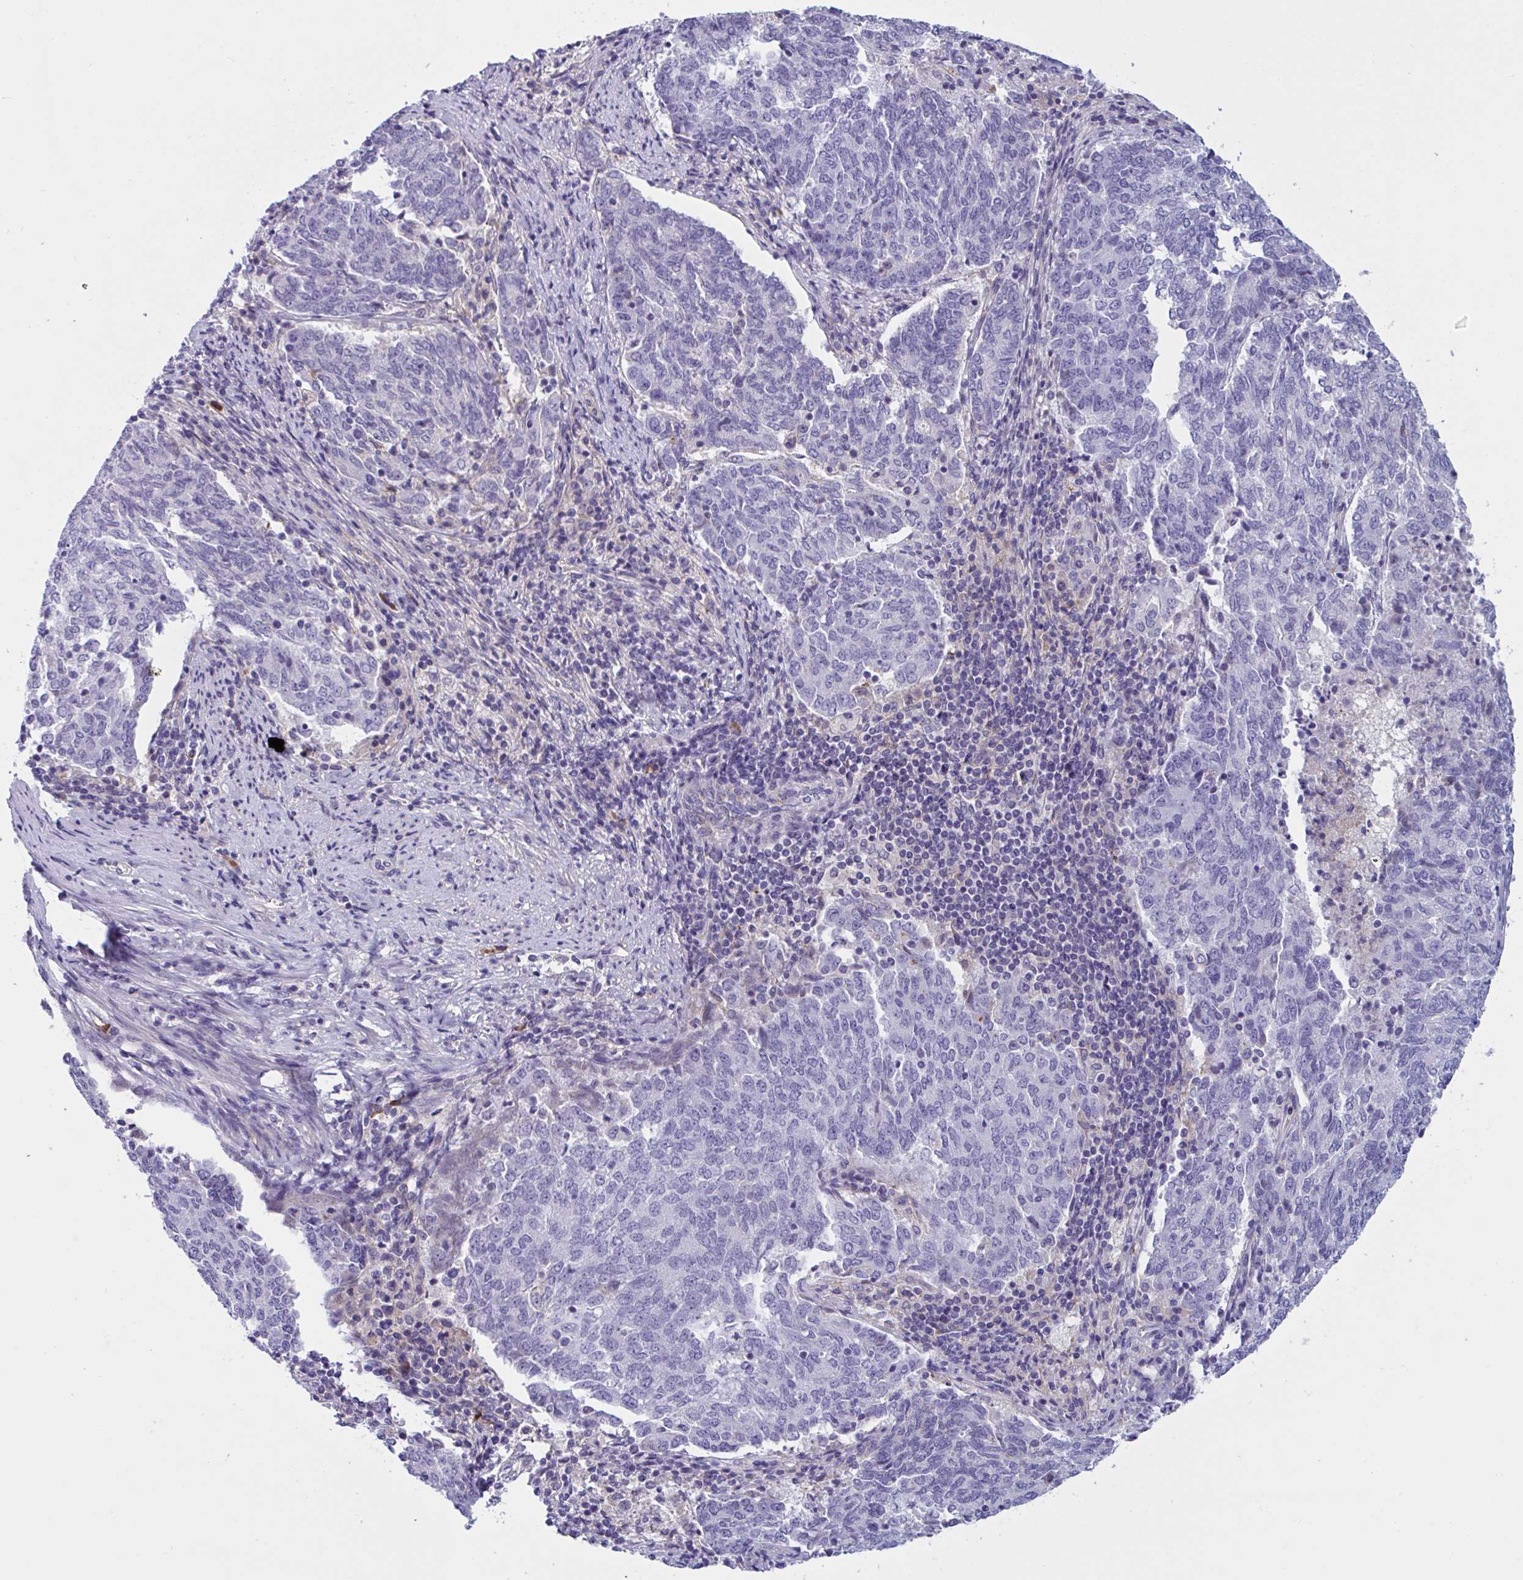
{"staining": {"intensity": "negative", "quantity": "none", "location": "none"}, "tissue": "endometrial cancer", "cell_type": "Tumor cells", "image_type": "cancer", "snomed": [{"axis": "morphology", "description": "Adenocarcinoma, NOS"}, {"axis": "topography", "description": "Endometrium"}], "caption": "There is no significant positivity in tumor cells of endometrial cancer (adenocarcinoma).", "gene": "MS4A14", "patient": {"sex": "female", "age": 80}}